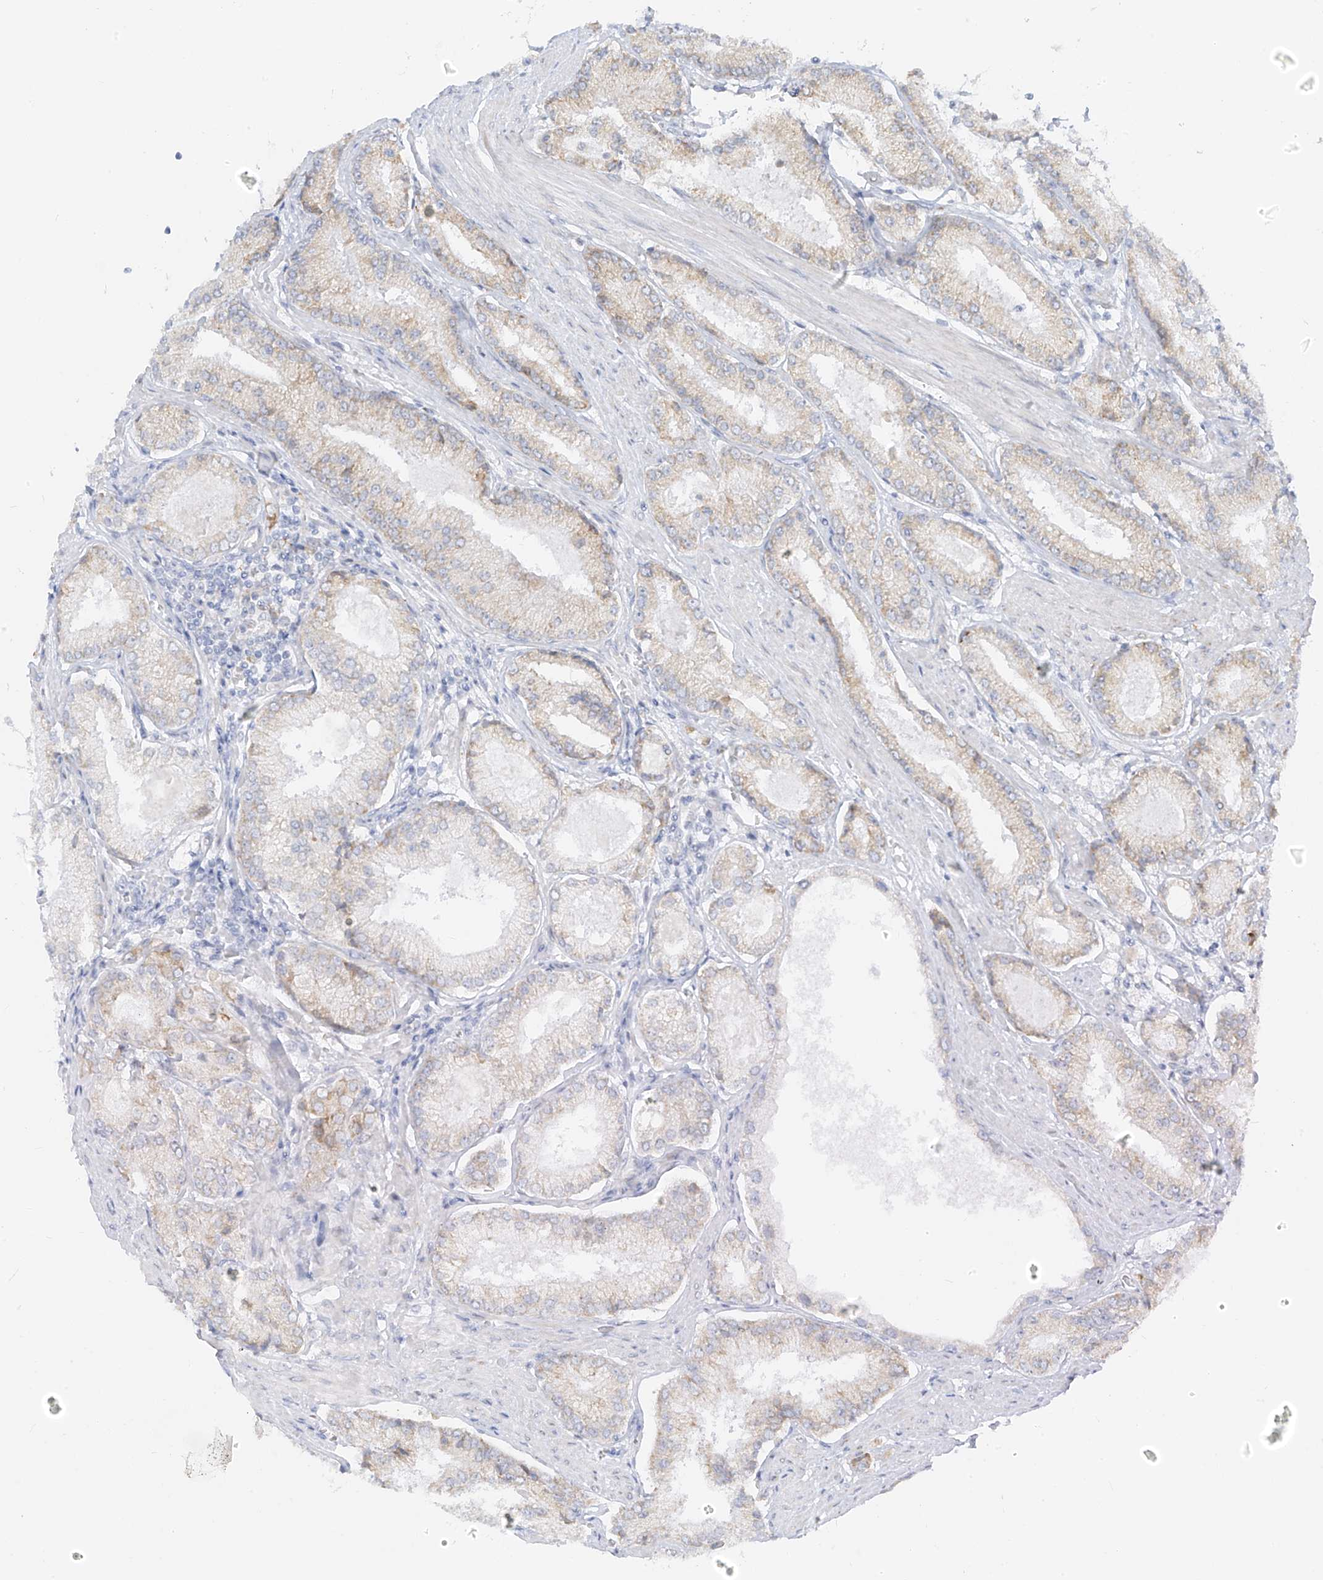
{"staining": {"intensity": "weak", "quantity": "<25%", "location": "cytoplasmic/membranous"}, "tissue": "prostate cancer", "cell_type": "Tumor cells", "image_type": "cancer", "snomed": [{"axis": "morphology", "description": "Adenocarcinoma, Low grade"}, {"axis": "topography", "description": "Prostate"}], "caption": "Immunohistochemistry (IHC) micrograph of human prostate cancer stained for a protein (brown), which exhibits no positivity in tumor cells.", "gene": "LRRC59", "patient": {"sex": "male", "age": 54}}